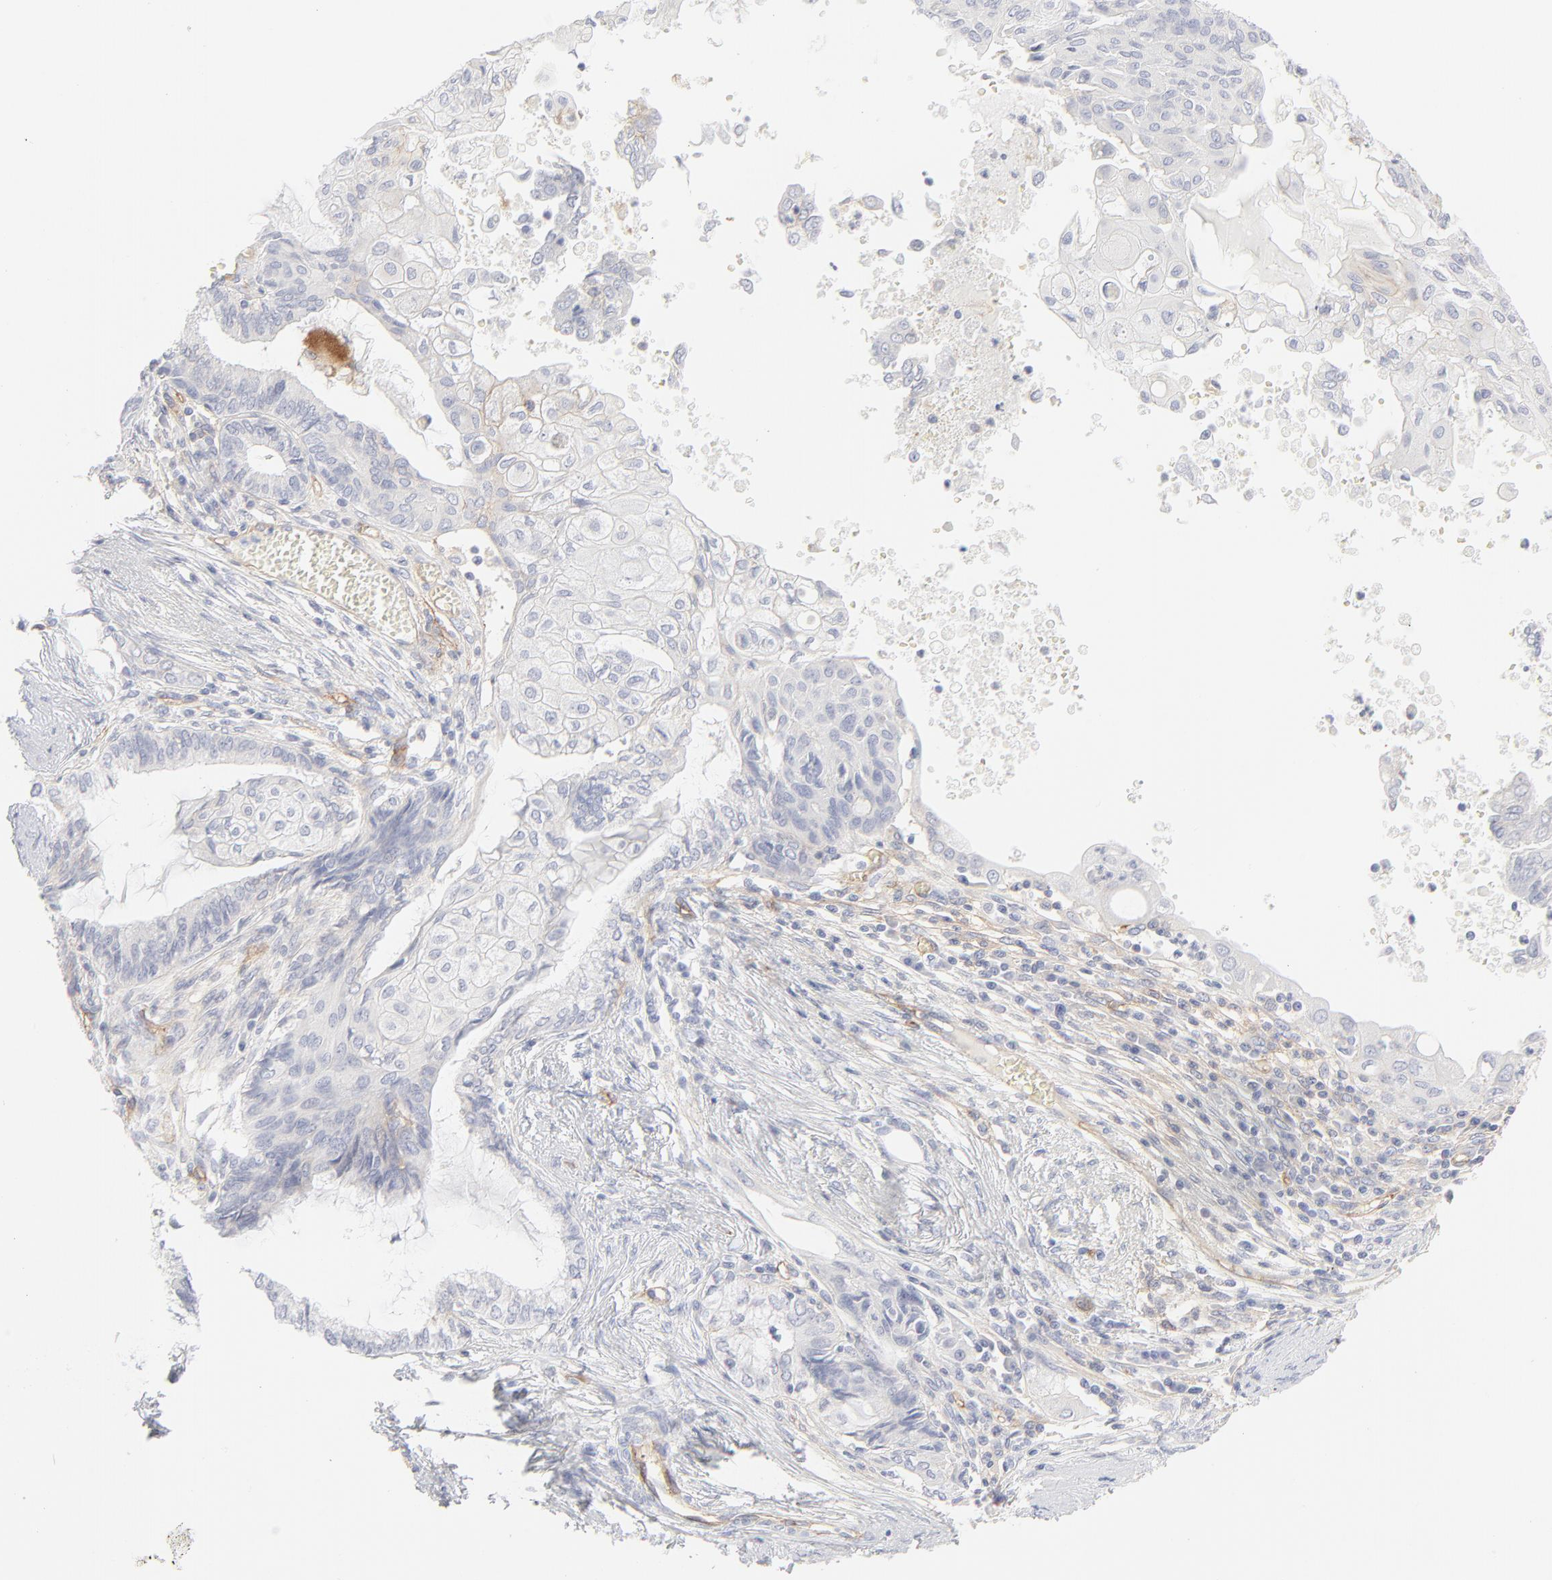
{"staining": {"intensity": "negative", "quantity": "none", "location": "none"}, "tissue": "endometrial cancer", "cell_type": "Tumor cells", "image_type": "cancer", "snomed": [{"axis": "morphology", "description": "Adenocarcinoma, NOS"}, {"axis": "topography", "description": "Endometrium"}], "caption": "DAB (3,3'-diaminobenzidine) immunohistochemical staining of human endometrial adenocarcinoma displays no significant positivity in tumor cells.", "gene": "ITGA5", "patient": {"sex": "female", "age": 79}}